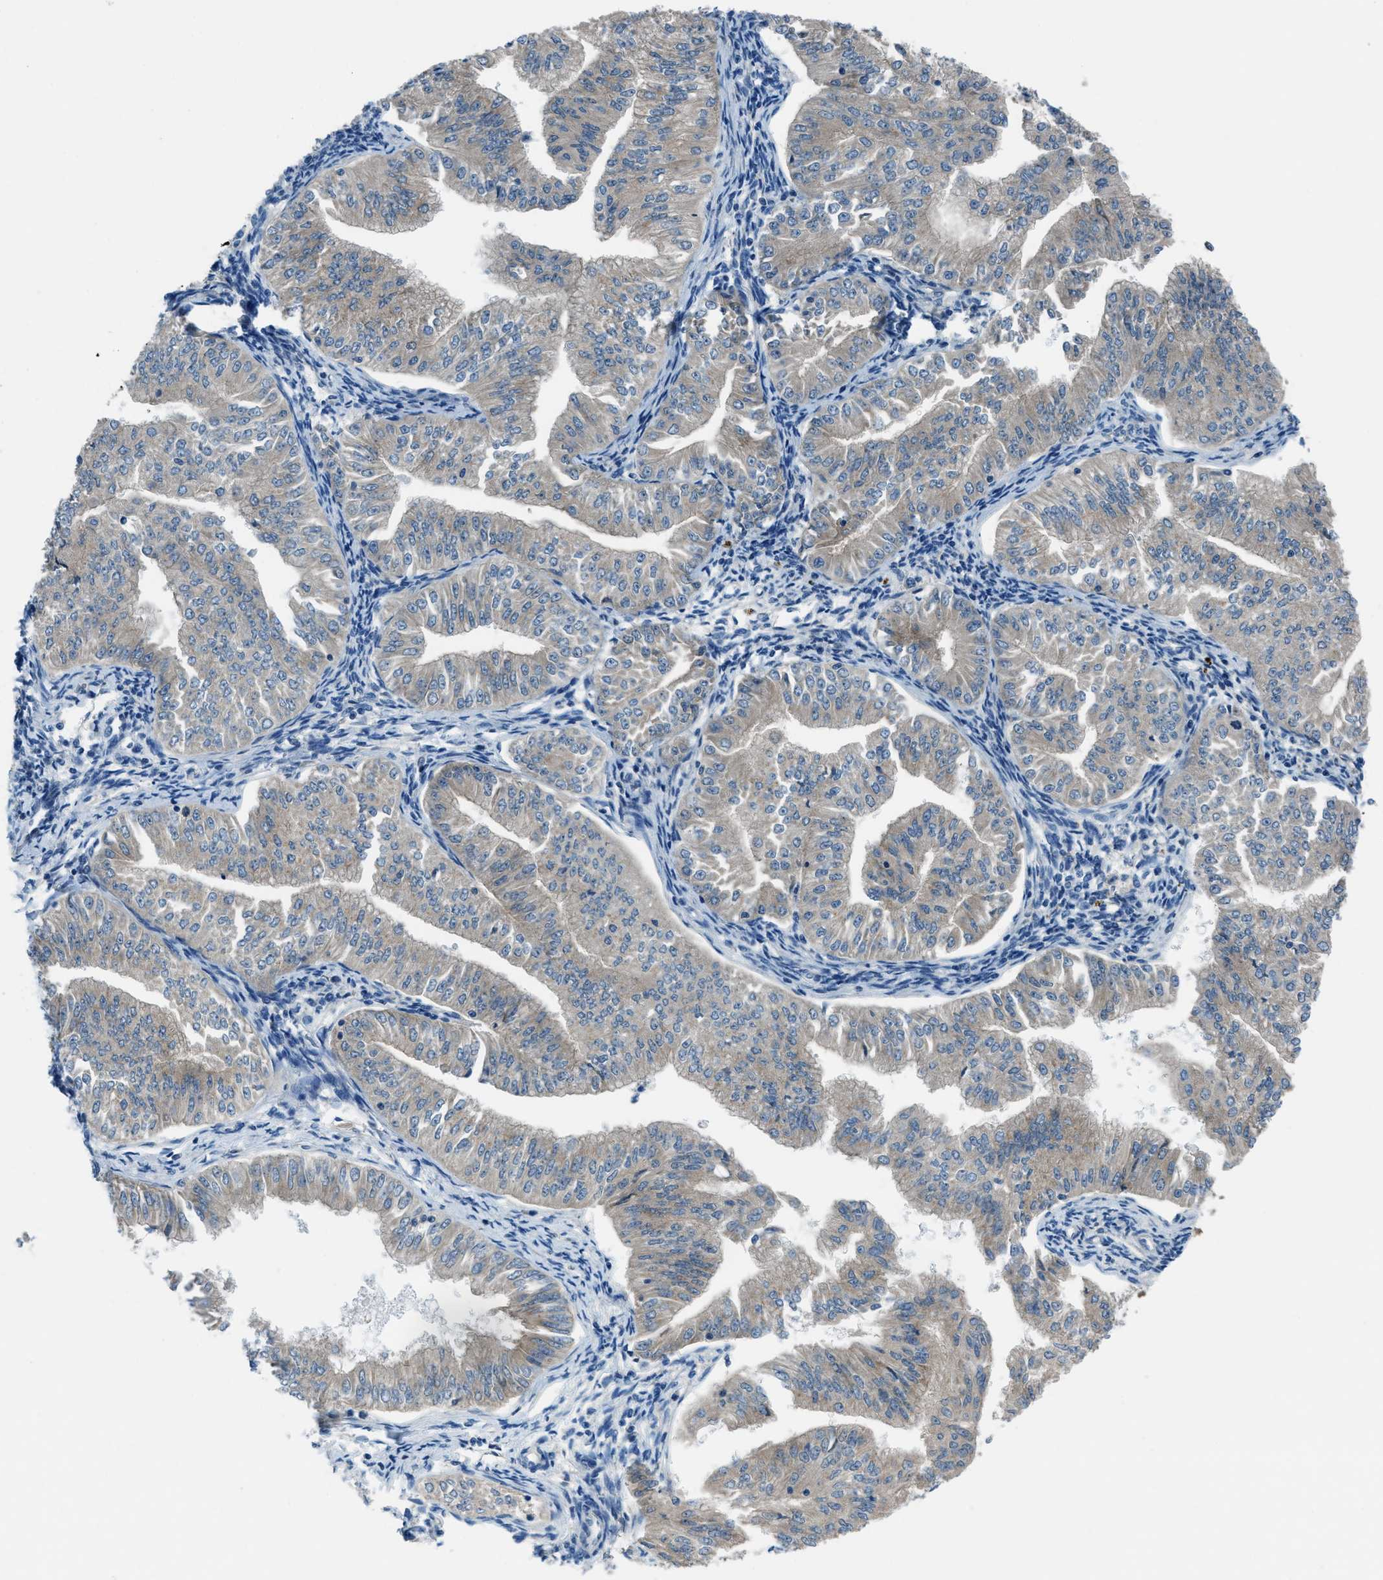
{"staining": {"intensity": "negative", "quantity": "none", "location": "none"}, "tissue": "endometrial cancer", "cell_type": "Tumor cells", "image_type": "cancer", "snomed": [{"axis": "morphology", "description": "Normal tissue, NOS"}, {"axis": "morphology", "description": "Adenocarcinoma, NOS"}, {"axis": "topography", "description": "Endometrium"}], "caption": "The image reveals no staining of tumor cells in endometrial adenocarcinoma. Brightfield microscopy of immunohistochemistry (IHC) stained with DAB (3,3'-diaminobenzidine) (brown) and hematoxylin (blue), captured at high magnification.", "gene": "ARFGAP2", "patient": {"sex": "female", "age": 53}}